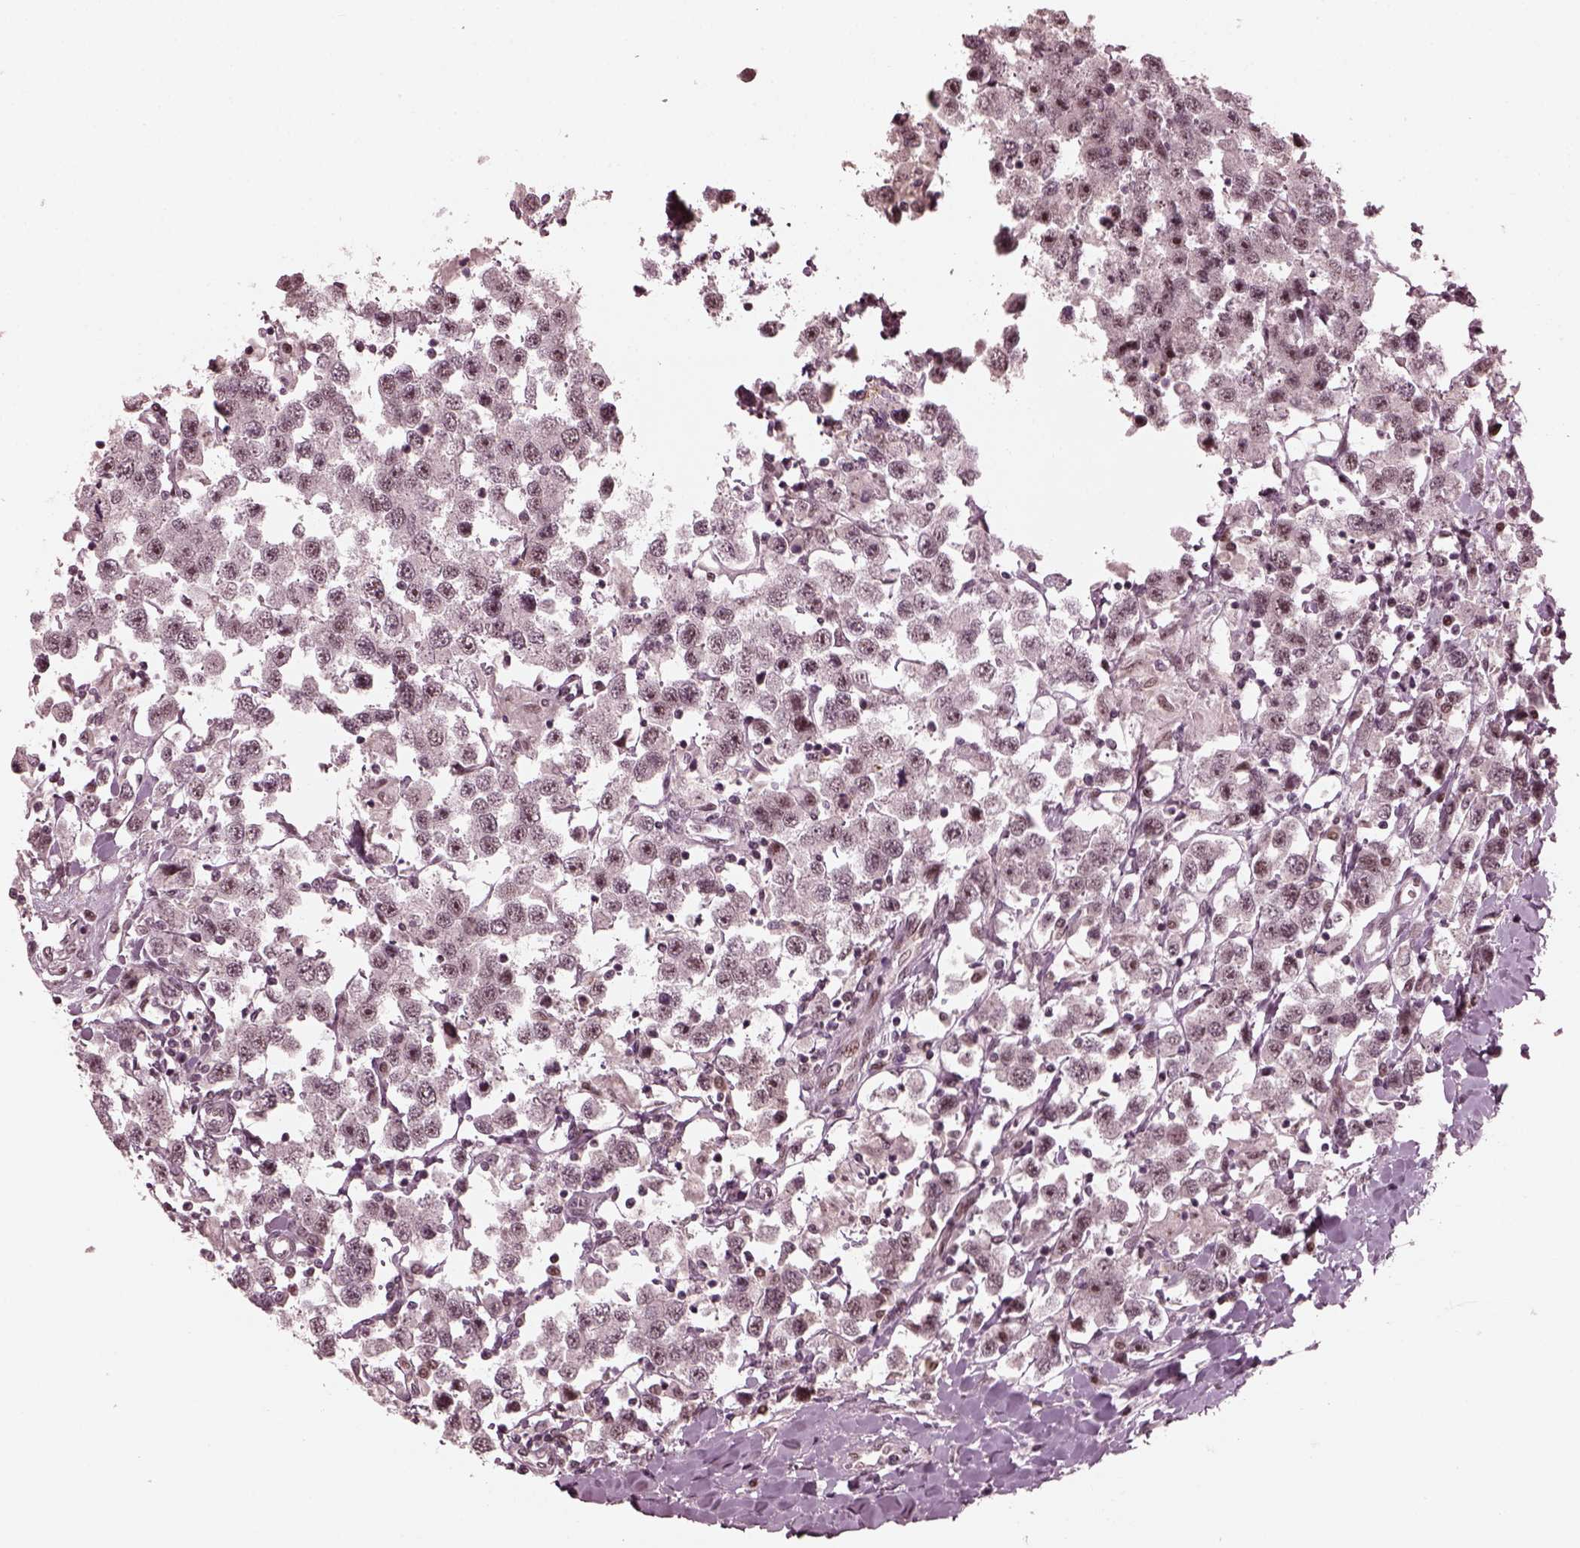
{"staining": {"intensity": "negative", "quantity": "none", "location": "none"}, "tissue": "testis cancer", "cell_type": "Tumor cells", "image_type": "cancer", "snomed": [{"axis": "morphology", "description": "Seminoma, NOS"}, {"axis": "topography", "description": "Testis"}], "caption": "The IHC photomicrograph has no significant positivity in tumor cells of testis cancer tissue.", "gene": "TRIB3", "patient": {"sex": "male", "age": 45}}